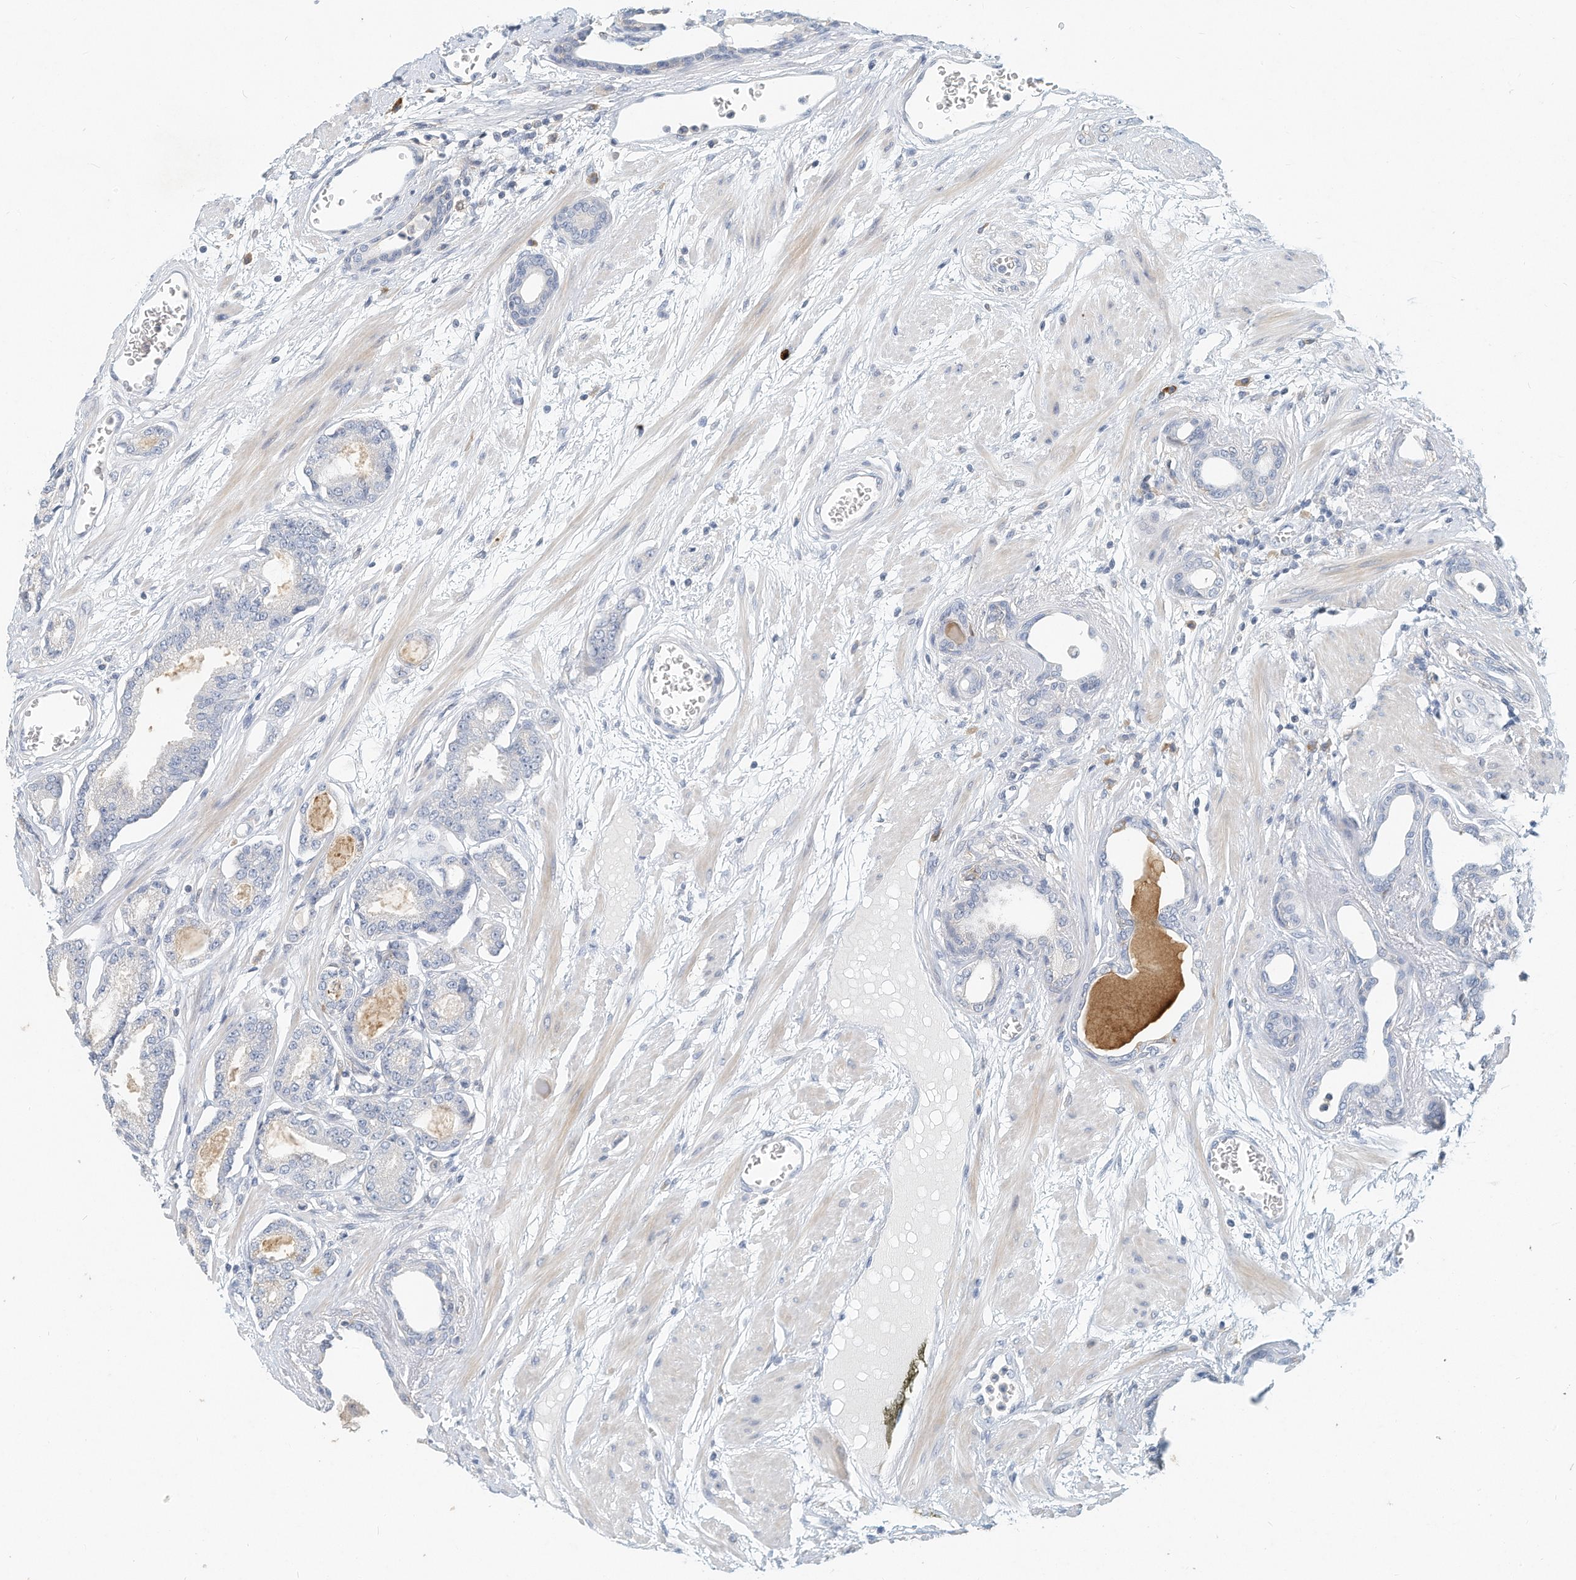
{"staining": {"intensity": "negative", "quantity": "none", "location": "none"}, "tissue": "prostate cancer", "cell_type": "Tumor cells", "image_type": "cancer", "snomed": [{"axis": "morphology", "description": "Adenocarcinoma, Low grade"}, {"axis": "topography", "description": "Prostate"}], "caption": "Immunohistochemistry (IHC) photomicrograph of human adenocarcinoma (low-grade) (prostate) stained for a protein (brown), which exhibits no staining in tumor cells. Brightfield microscopy of immunohistochemistry (IHC) stained with DAB (brown) and hematoxylin (blue), captured at high magnification.", "gene": "MICAL1", "patient": {"sex": "male", "age": 60}}